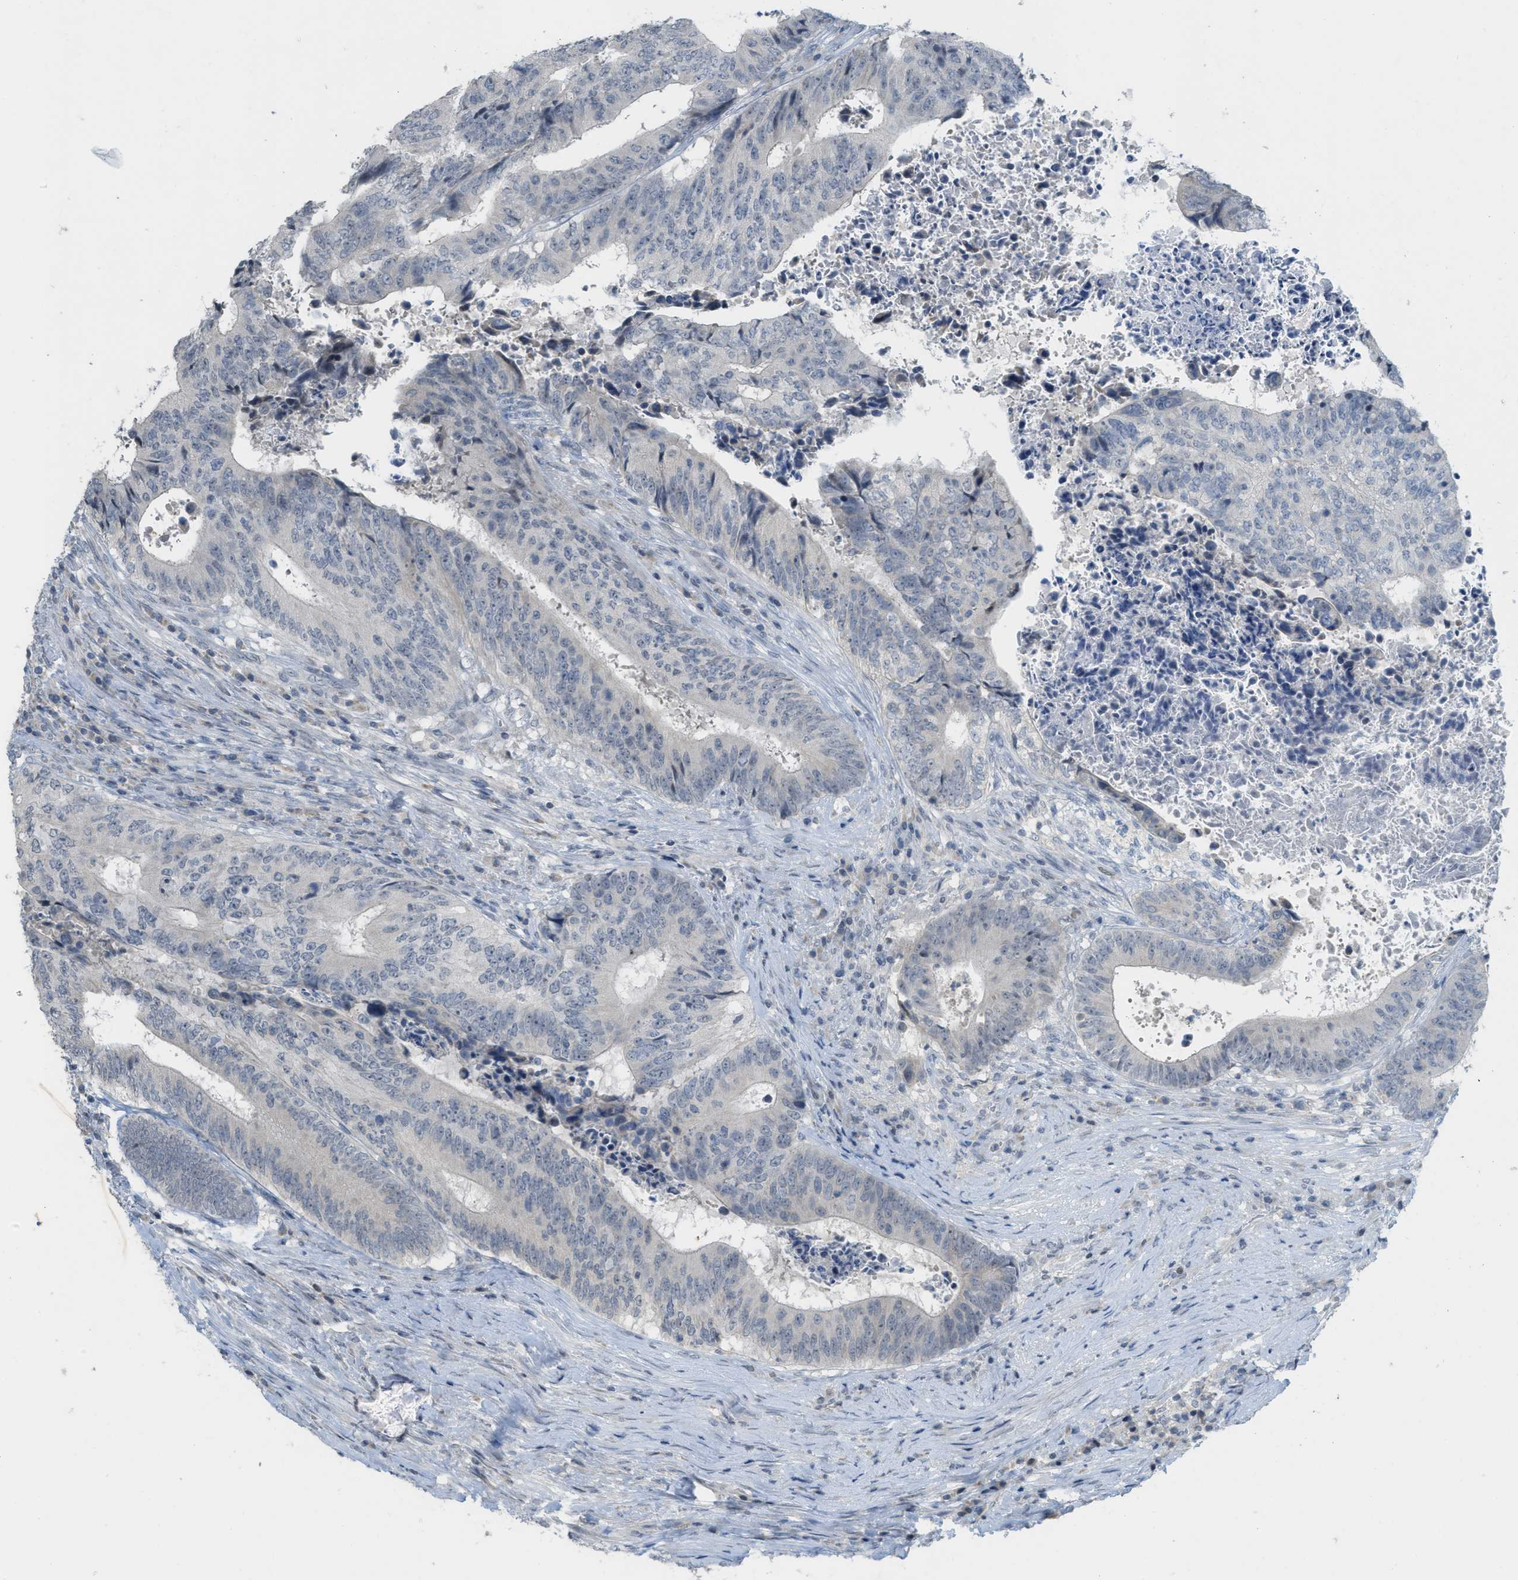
{"staining": {"intensity": "negative", "quantity": "none", "location": "none"}, "tissue": "colorectal cancer", "cell_type": "Tumor cells", "image_type": "cancer", "snomed": [{"axis": "morphology", "description": "Adenocarcinoma, NOS"}, {"axis": "topography", "description": "Rectum"}], "caption": "This is a histopathology image of IHC staining of adenocarcinoma (colorectal), which shows no positivity in tumor cells. (Stains: DAB (3,3'-diaminobenzidine) immunohistochemistry (IHC) with hematoxylin counter stain, Microscopy: brightfield microscopy at high magnification).", "gene": "TXNDC2", "patient": {"sex": "male", "age": 72}}